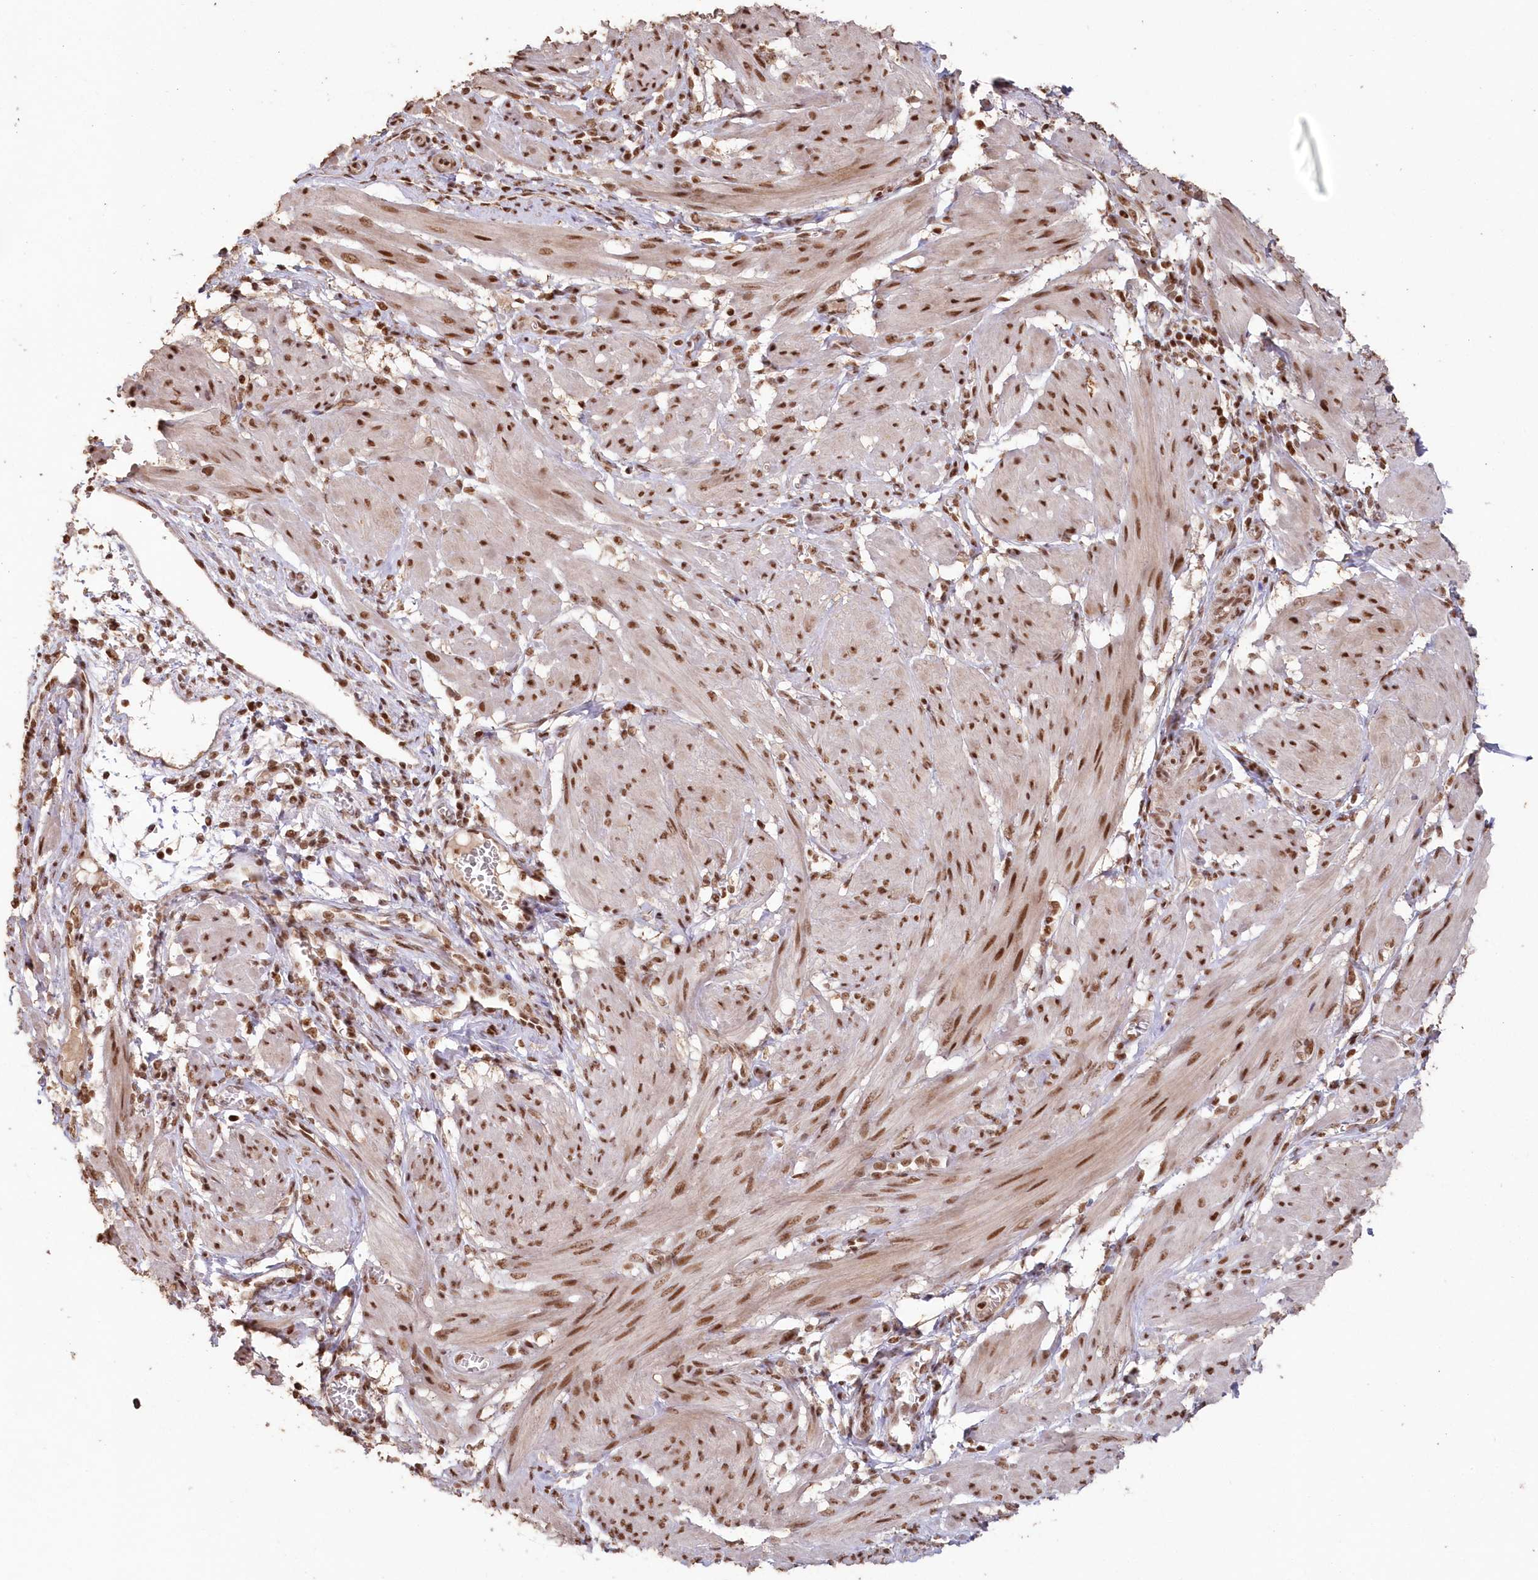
{"staining": {"intensity": "moderate", "quantity": ">75%", "location": "nuclear"}, "tissue": "smooth muscle", "cell_type": "Smooth muscle cells", "image_type": "normal", "snomed": [{"axis": "morphology", "description": "Normal tissue, NOS"}, {"axis": "topography", "description": "Smooth muscle"}], "caption": "A brown stain shows moderate nuclear positivity of a protein in smooth muscle cells of benign smooth muscle.", "gene": "PDS5A", "patient": {"sex": "female", "age": 39}}